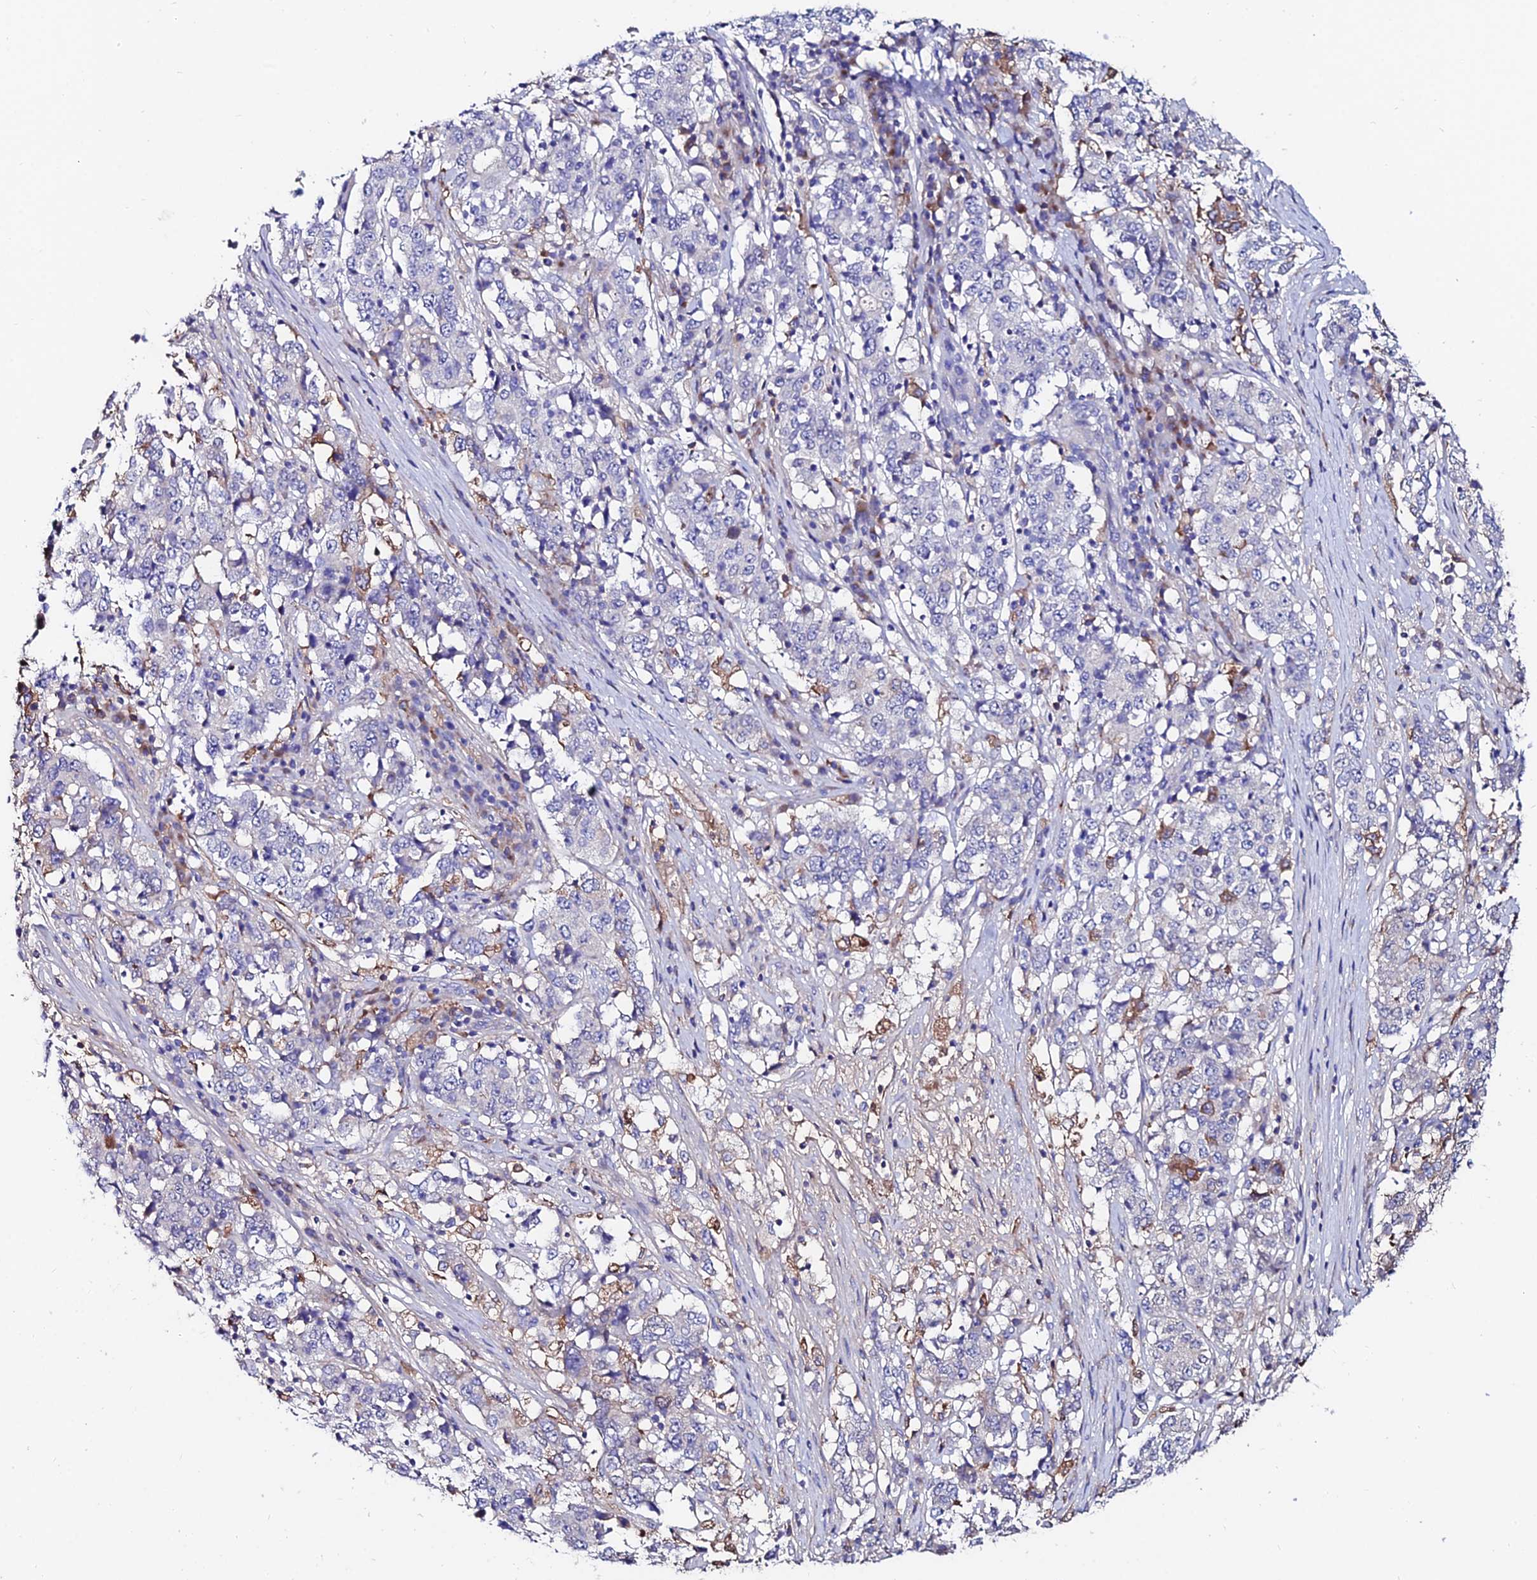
{"staining": {"intensity": "negative", "quantity": "none", "location": "none"}, "tissue": "stomach cancer", "cell_type": "Tumor cells", "image_type": "cancer", "snomed": [{"axis": "morphology", "description": "Adenocarcinoma, NOS"}, {"axis": "topography", "description": "Stomach"}], "caption": "A photomicrograph of human stomach cancer is negative for staining in tumor cells.", "gene": "SLC25A16", "patient": {"sex": "male", "age": 59}}